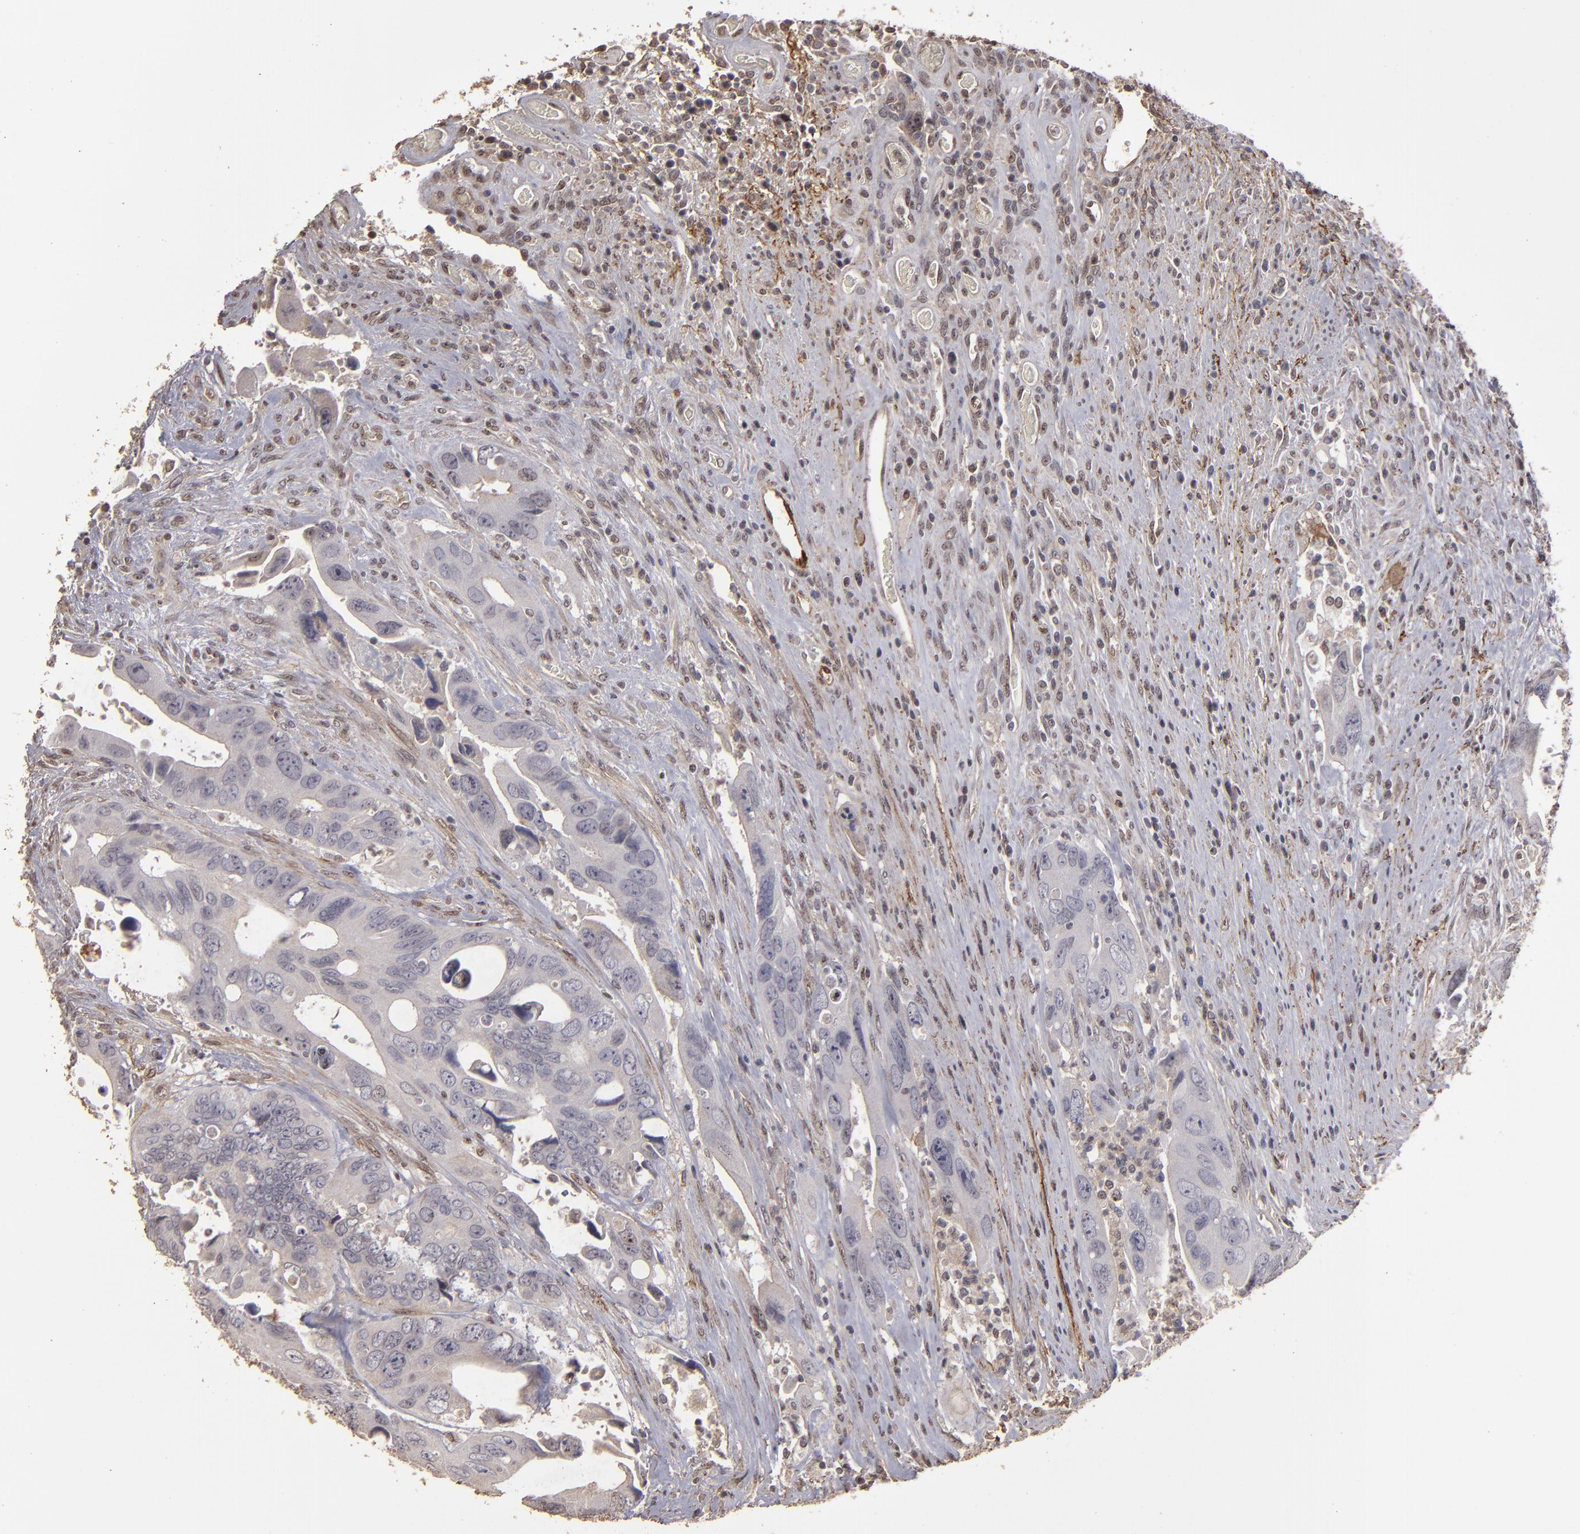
{"staining": {"intensity": "weak", "quantity": "<25%", "location": "cytoplasmic/membranous"}, "tissue": "colorectal cancer", "cell_type": "Tumor cells", "image_type": "cancer", "snomed": [{"axis": "morphology", "description": "Adenocarcinoma, NOS"}, {"axis": "topography", "description": "Rectum"}], "caption": "Immunohistochemical staining of human adenocarcinoma (colorectal) exhibits no significant expression in tumor cells. The staining is performed using DAB brown chromogen with nuclei counter-stained in using hematoxylin.", "gene": "CD55", "patient": {"sex": "male", "age": 70}}